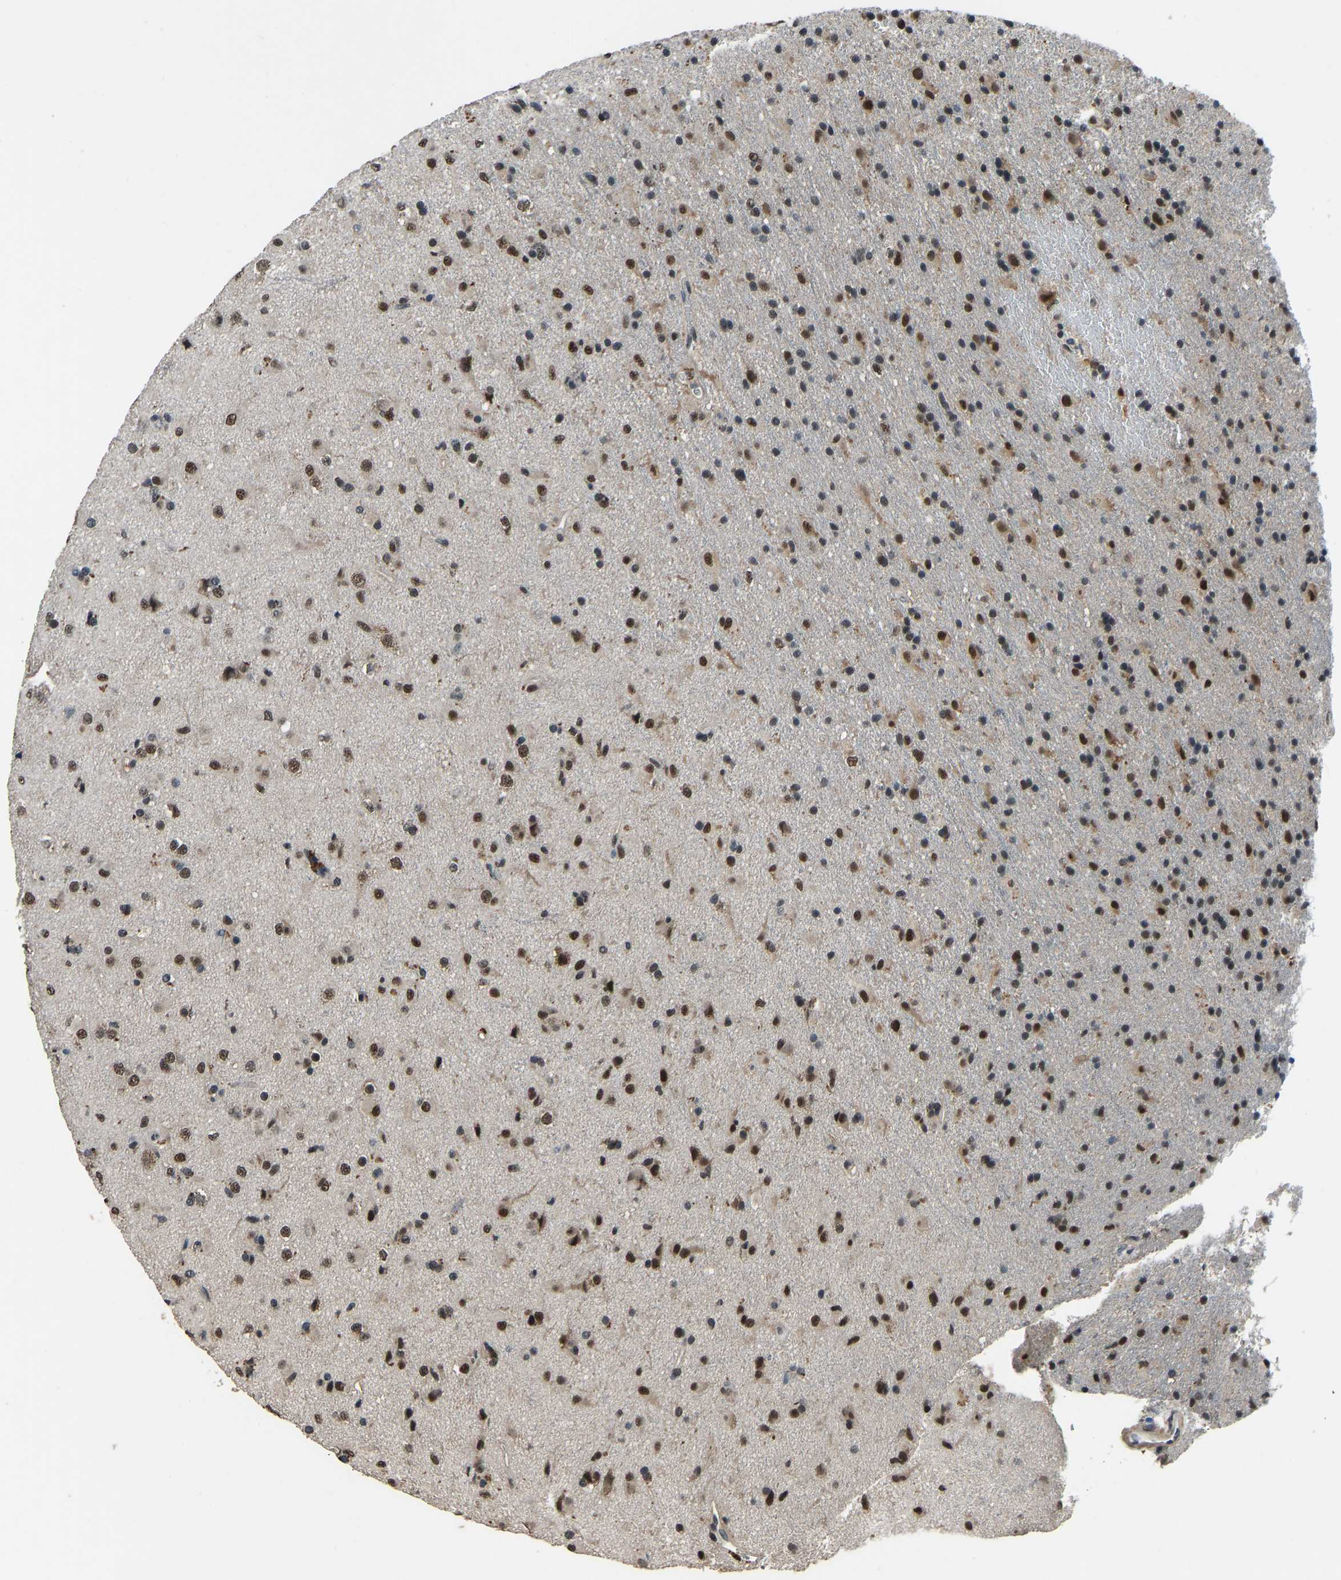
{"staining": {"intensity": "strong", "quantity": ">75%", "location": "nuclear"}, "tissue": "glioma", "cell_type": "Tumor cells", "image_type": "cancer", "snomed": [{"axis": "morphology", "description": "Glioma, malignant, Low grade"}, {"axis": "topography", "description": "Brain"}], "caption": "Strong nuclear protein positivity is seen in about >75% of tumor cells in malignant low-grade glioma.", "gene": "TOX4", "patient": {"sex": "male", "age": 65}}